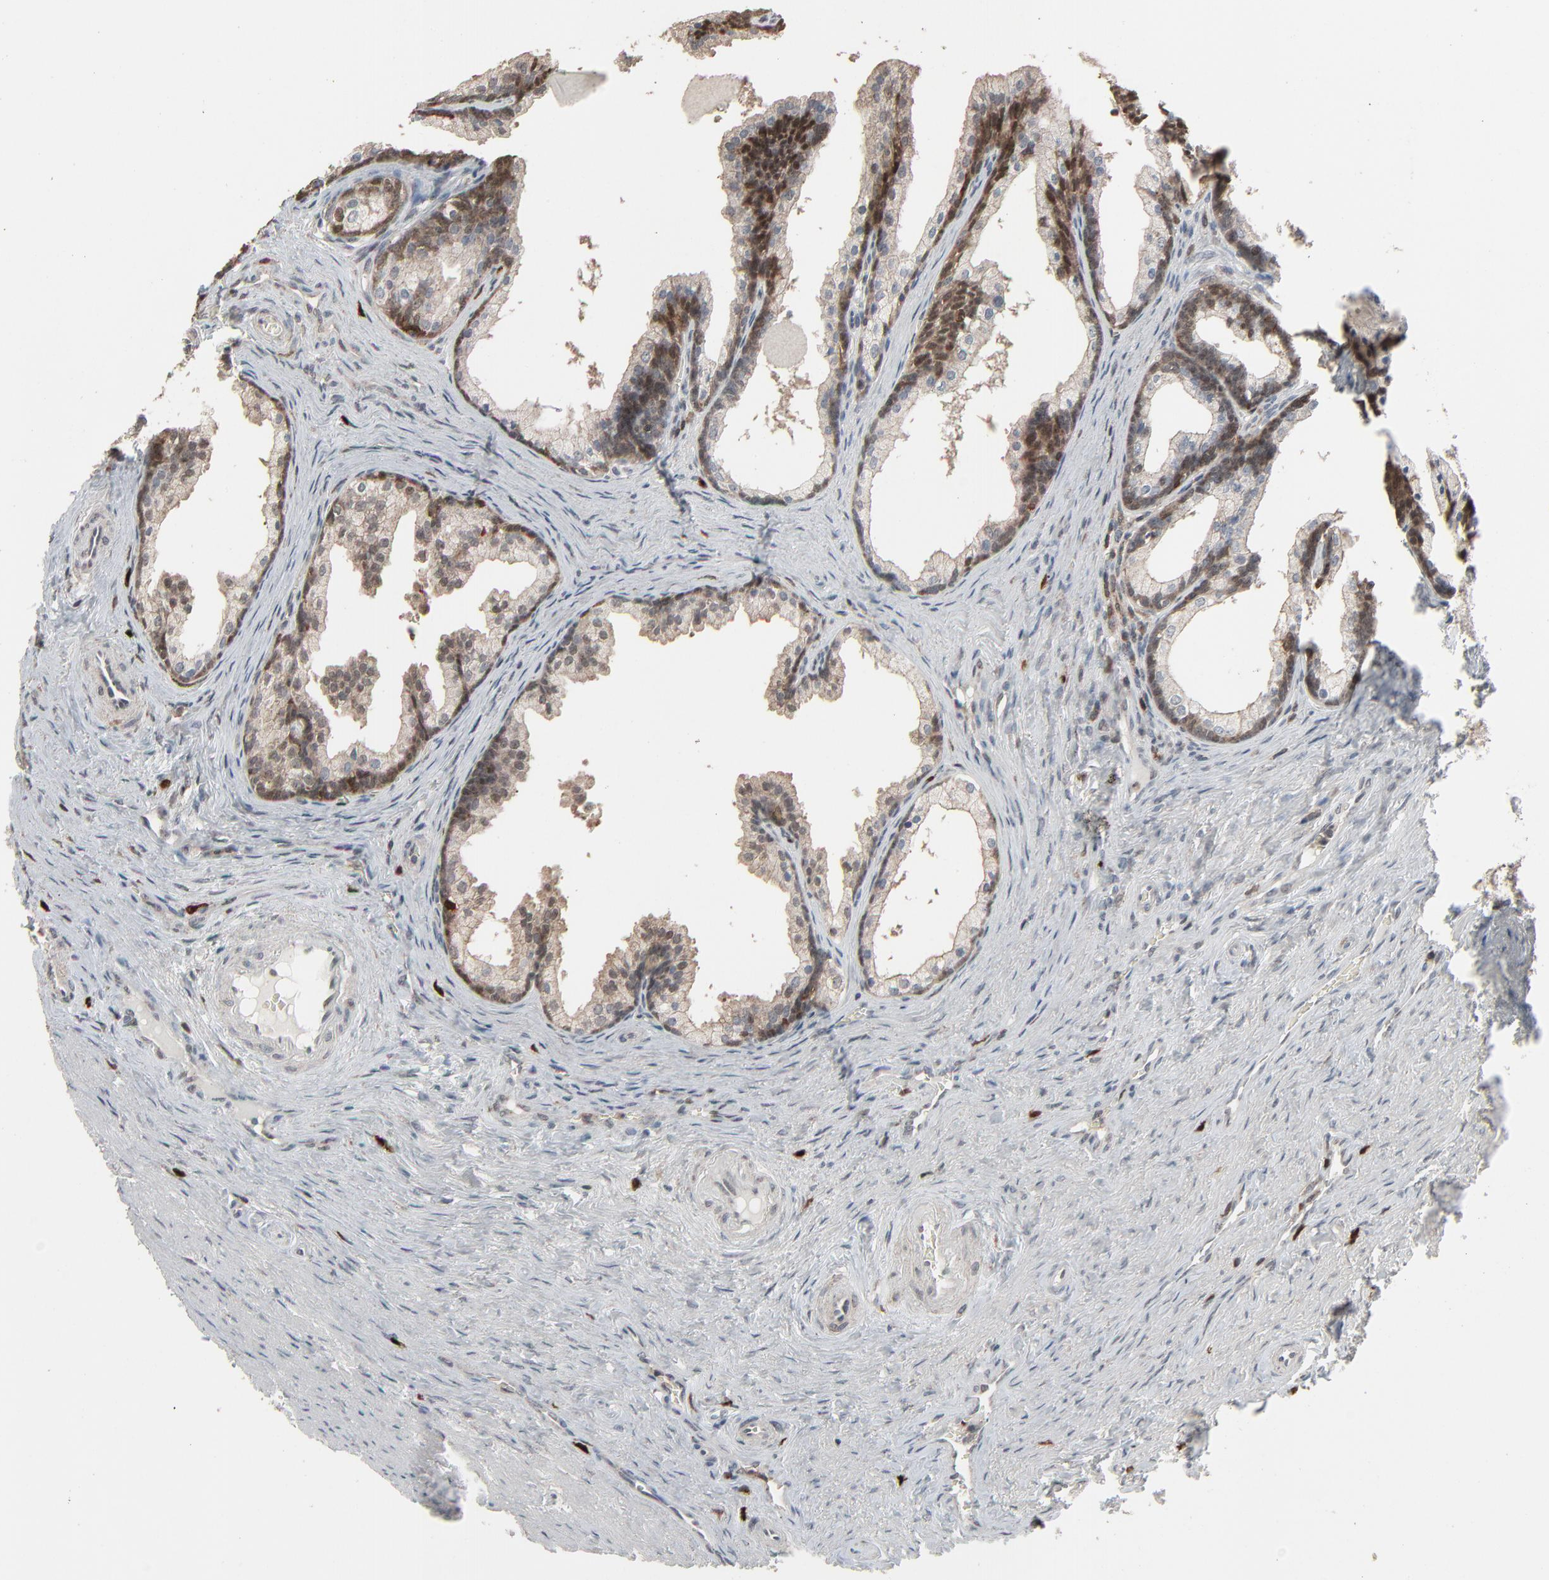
{"staining": {"intensity": "weak", "quantity": ">75%", "location": "cytoplasmic/membranous"}, "tissue": "prostate cancer", "cell_type": "Tumor cells", "image_type": "cancer", "snomed": [{"axis": "morphology", "description": "Adenocarcinoma, Medium grade"}, {"axis": "topography", "description": "Prostate"}], "caption": "IHC image of human adenocarcinoma (medium-grade) (prostate) stained for a protein (brown), which shows low levels of weak cytoplasmic/membranous expression in about >75% of tumor cells.", "gene": "DOCK8", "patient": {"sex": "male", "age": 60}}